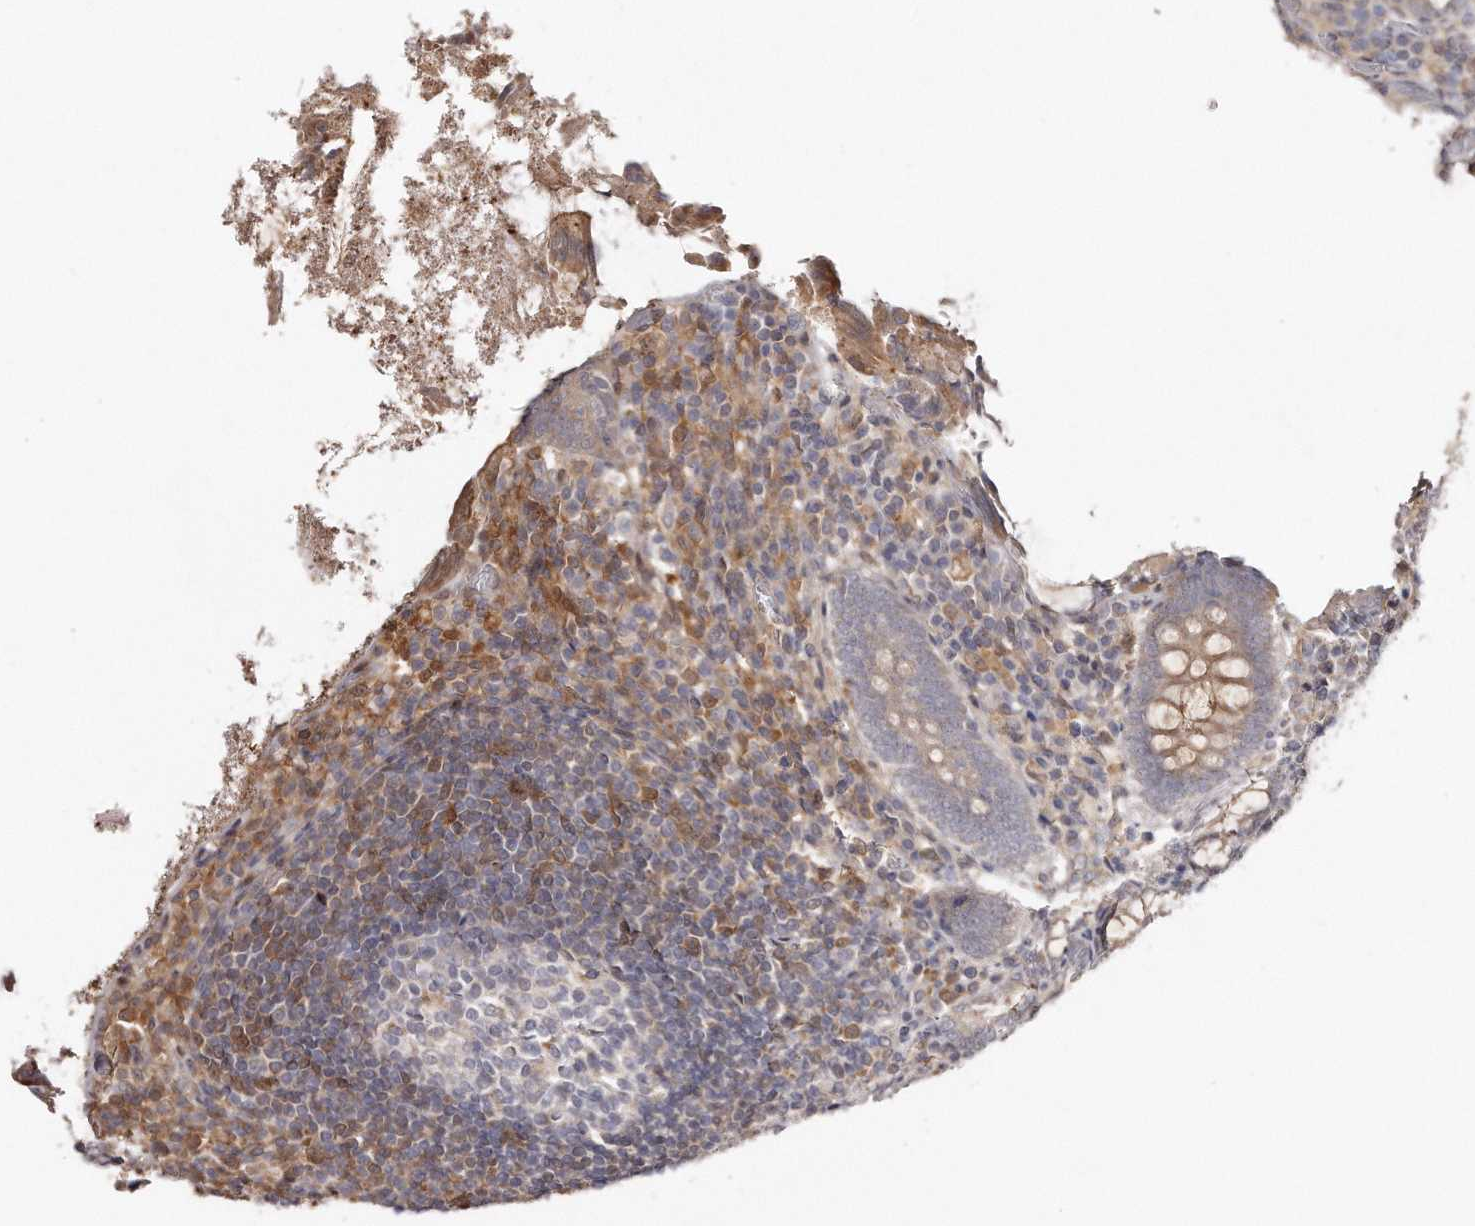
{"staining": {"intensity": "weak", "quantity": "25%-75%", "location": "cytoplasmic/membranous"}, "tissue": "appendix", "cell_type": "Glandular cells", "image_type": "normal", "snomed": [{"axis": "morphology", "description": "Normal tissue, NOS"}, {"axis": "topography", "description": "Appendix"}], "caption": "Human appendix stained with a brown dye displays weak cytoplasmic/membranous positive staining in approximately 25%-75% of glandular cells.", "gene": "GBP4", "patient": {"sex": "female", "age": 17}}